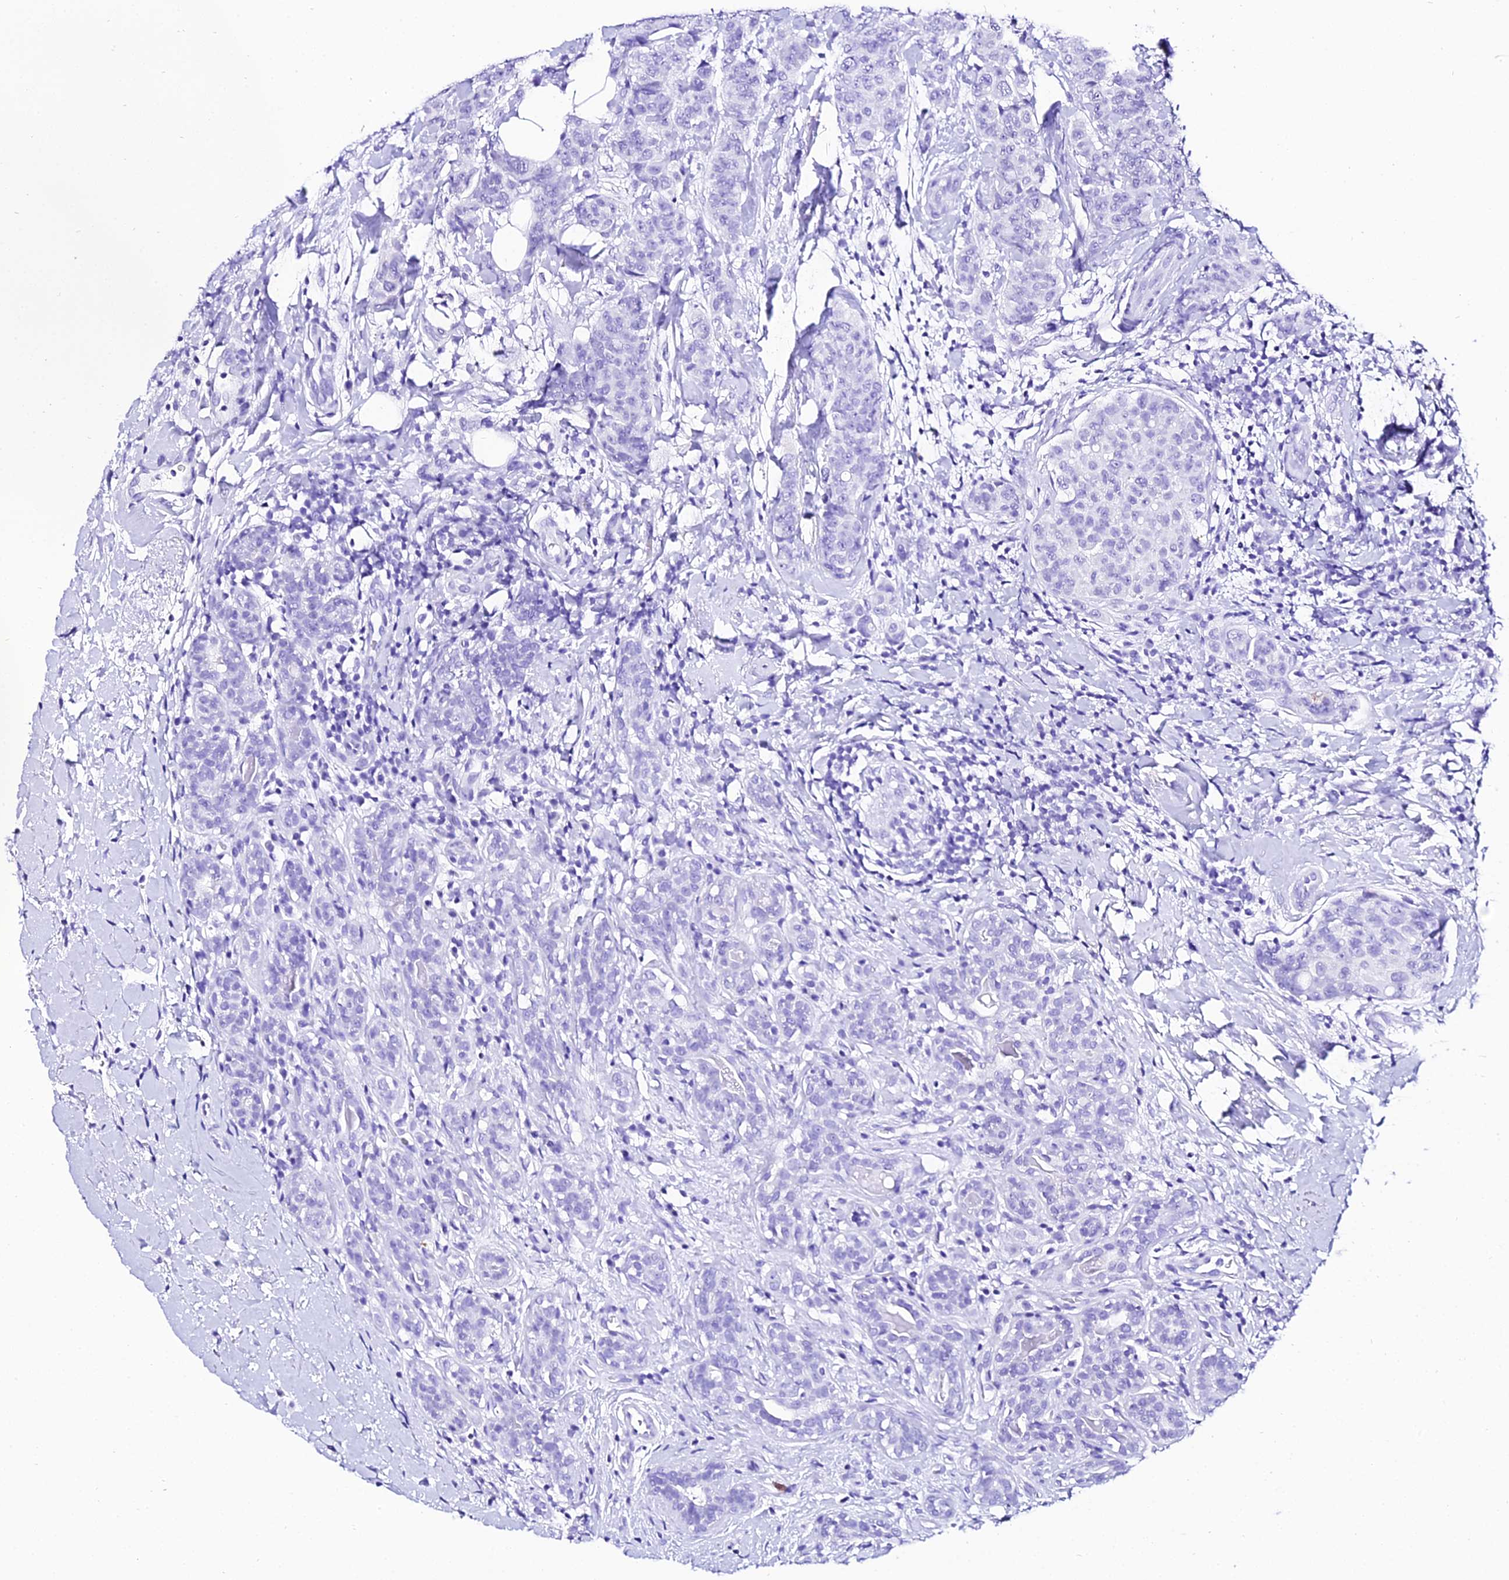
{"staining": {"intensity": "negative", "quantity": "none", "location": "none"}, "tissue": "breast cancer", "cell_type": "Tumor cells", "image_type": "cancer", "snomed": [{"axis": "morphology", "description": "Duct carcinoma"}, {"axis": "topography", "description": "Breast"}], "caption": "High power microscopy micrograph of an immunohistochemistry (IHC) micrograph of invasive ductal carcinoma (breast), revealing no significant positivity in tumor cells.", "gene": "TRMT44", "patient": {"sex": "female", "age": 40}}